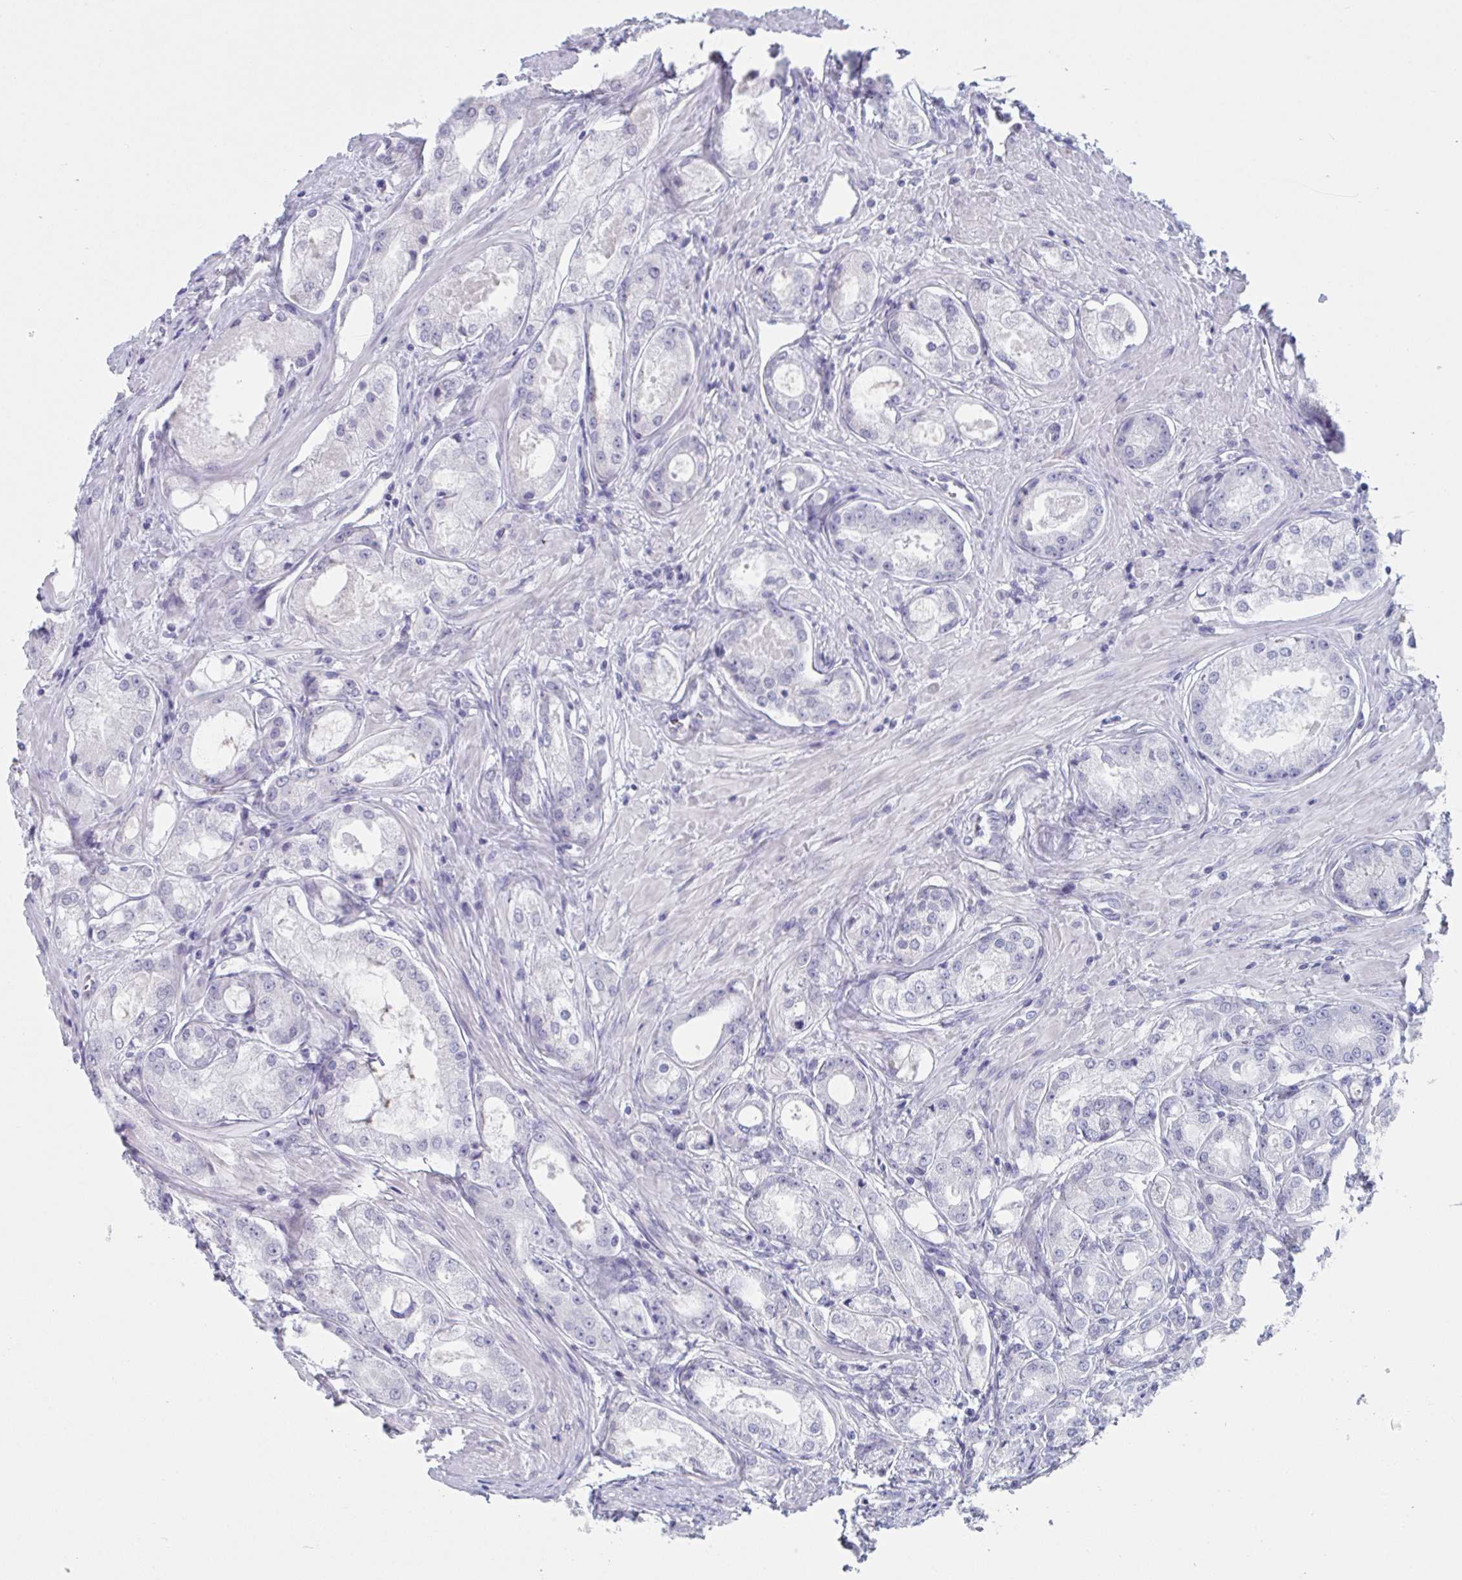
{"staining": {"intensity": "negative", "quantity": "none", "location": "none"}, "tissue": "prostate cancer", "cell_type": "Tumor cells", "image_type": "cancer", "snomed": [{"axis": "morphology", "description": "Adenocarcinoma, Low grade"}, {"axis": "topography", "description": "Prostate"}], "caption": "An IHC photomicrograph of prostate adenocarcinoma (low-grade) is shown. There is no staining in tumor cells of prostate adenocarcinoma (low-grade).", "gene": "HSD11B2", "patient": {"sex": "male", "age": 68}}